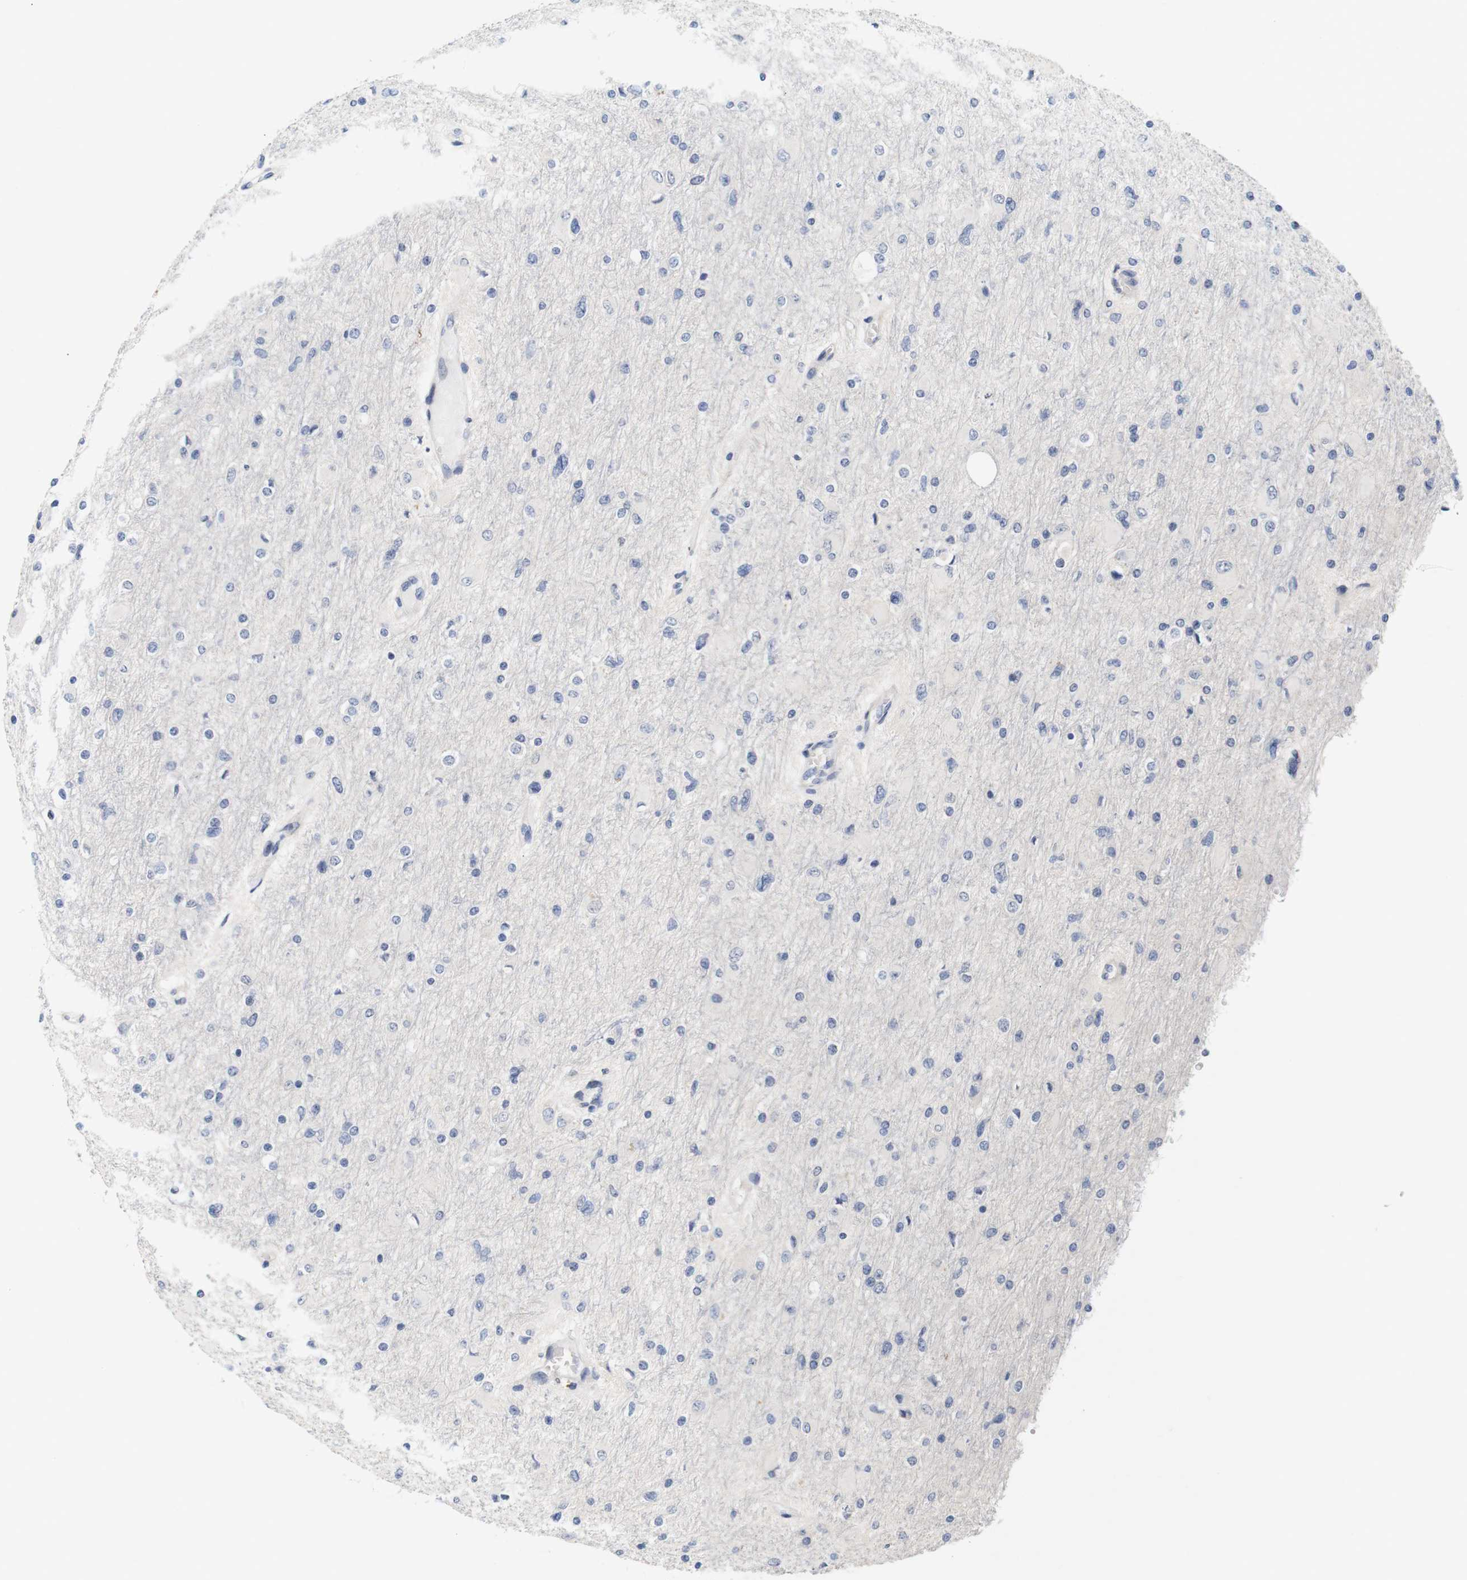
{"staining": {"intensity": "negative", "quantity": "none", "location": "none"}, "tissue": "glioma", "cell_type": "Tumor cells", "image_type": "cancer", "snomed": [{"axis": "morphology", "description": "Glioma, malignant, High grade"}, {"axis": "topography", "description": "Cerebral cortex"}], "caption": "Photomicrograph shows no significant protein staining in tumor cells of glioma.", "gene": "CYB561", "patient": {"sex": "female", "age": 36}}